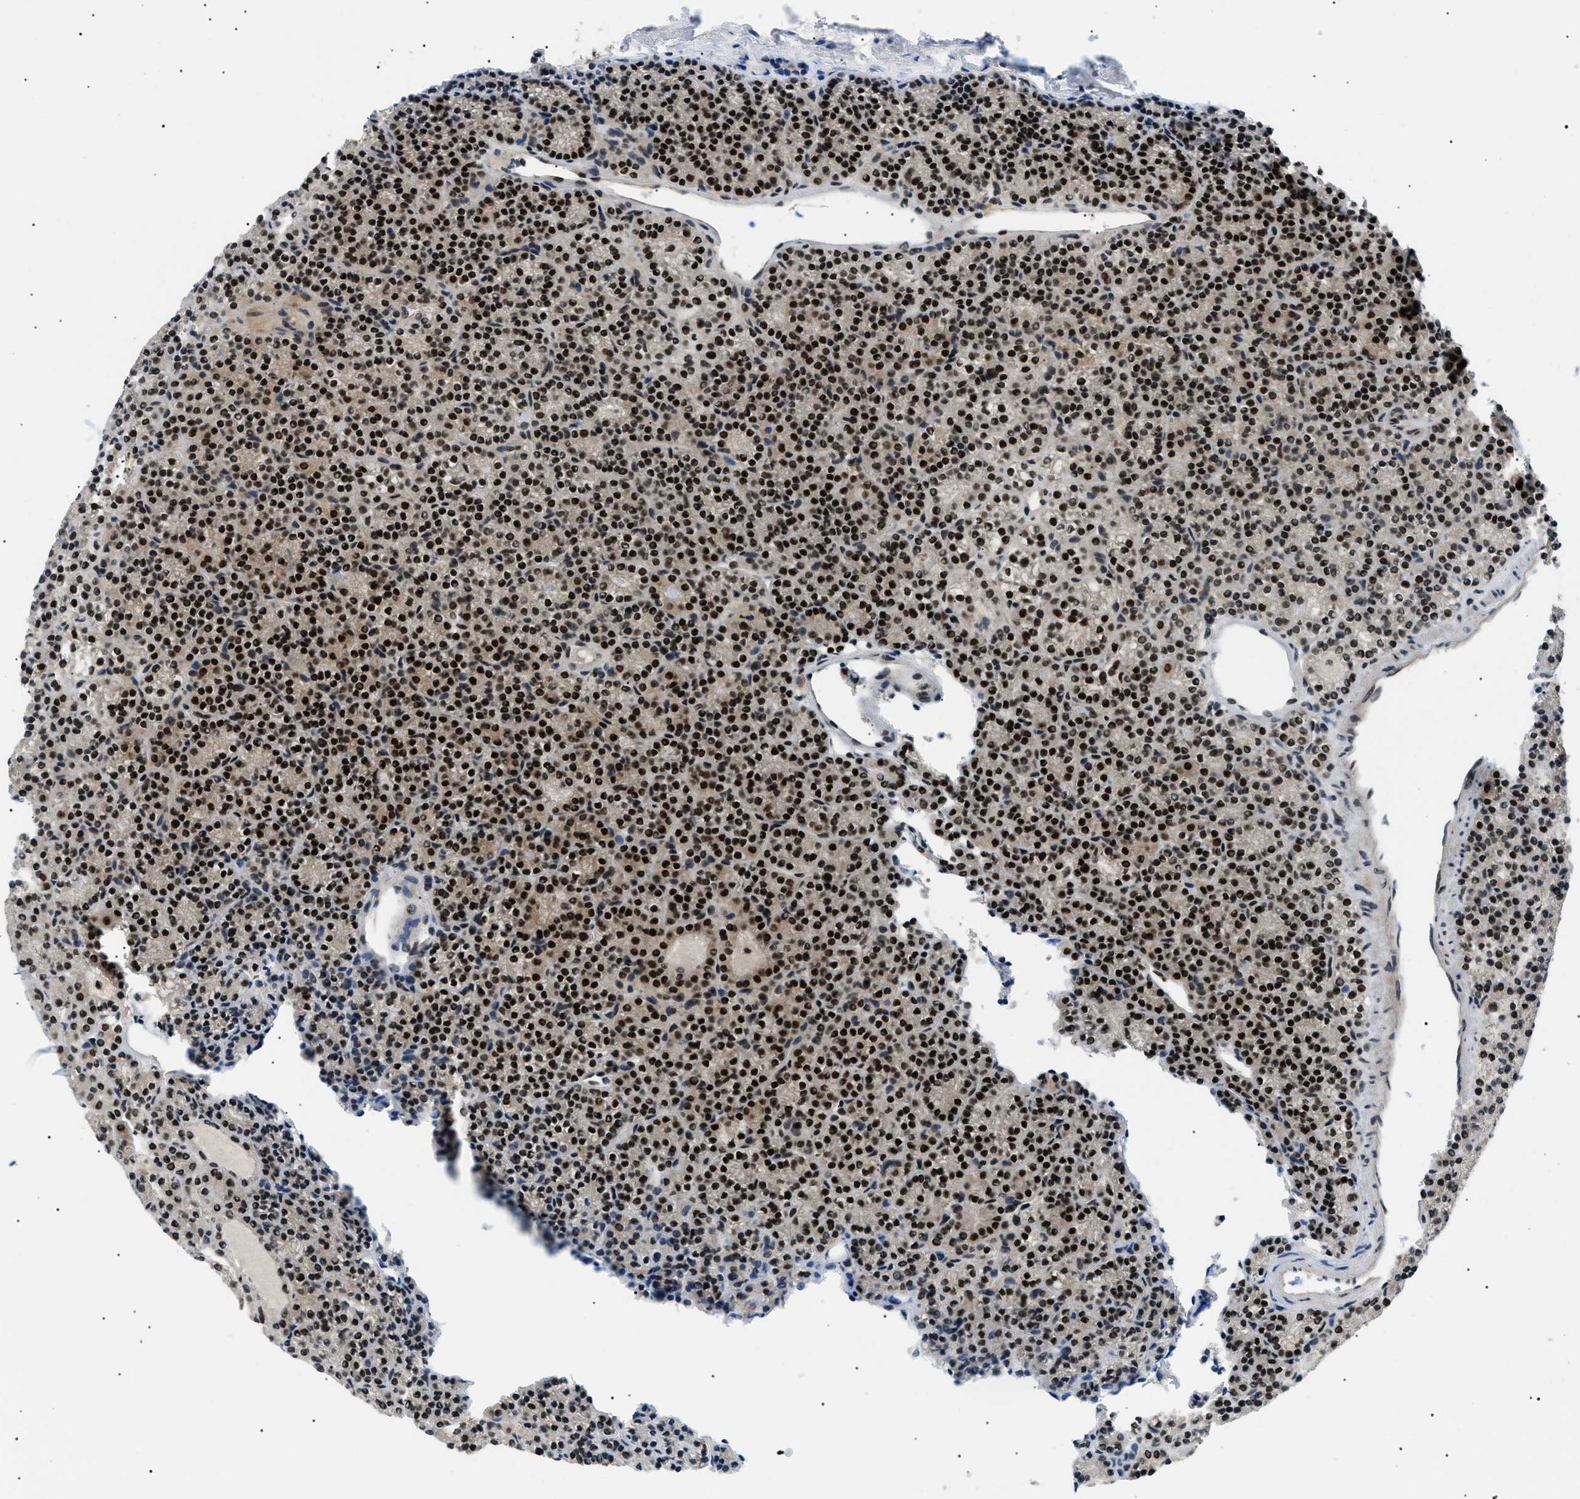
{"staining": {"intensity": "strong", "quantity": ">75%", "location": "cytoplasmic/membranous,nuclear"}, "tissue": "parathyroid gland", "cell_type": "Glandular cells", "image_type": "normal", "snomed": [{"axis": "morphology", "description": "Normal tissue, NOS"}, {"axis": "morphology", "description": "Adenoma, NOS"}, {"axis": "topography", "description": "Parathyroid gland"}], "caption": "Benign parathyroid gland displays strong cytoplasmic/membranous,nuclear expression in about >75% of glandular cells (brown staining indicates protein expression, while blue staining denotes nuclei)..", "gene": "RBM15", "patient": {"sex": "female", "age": 64}}